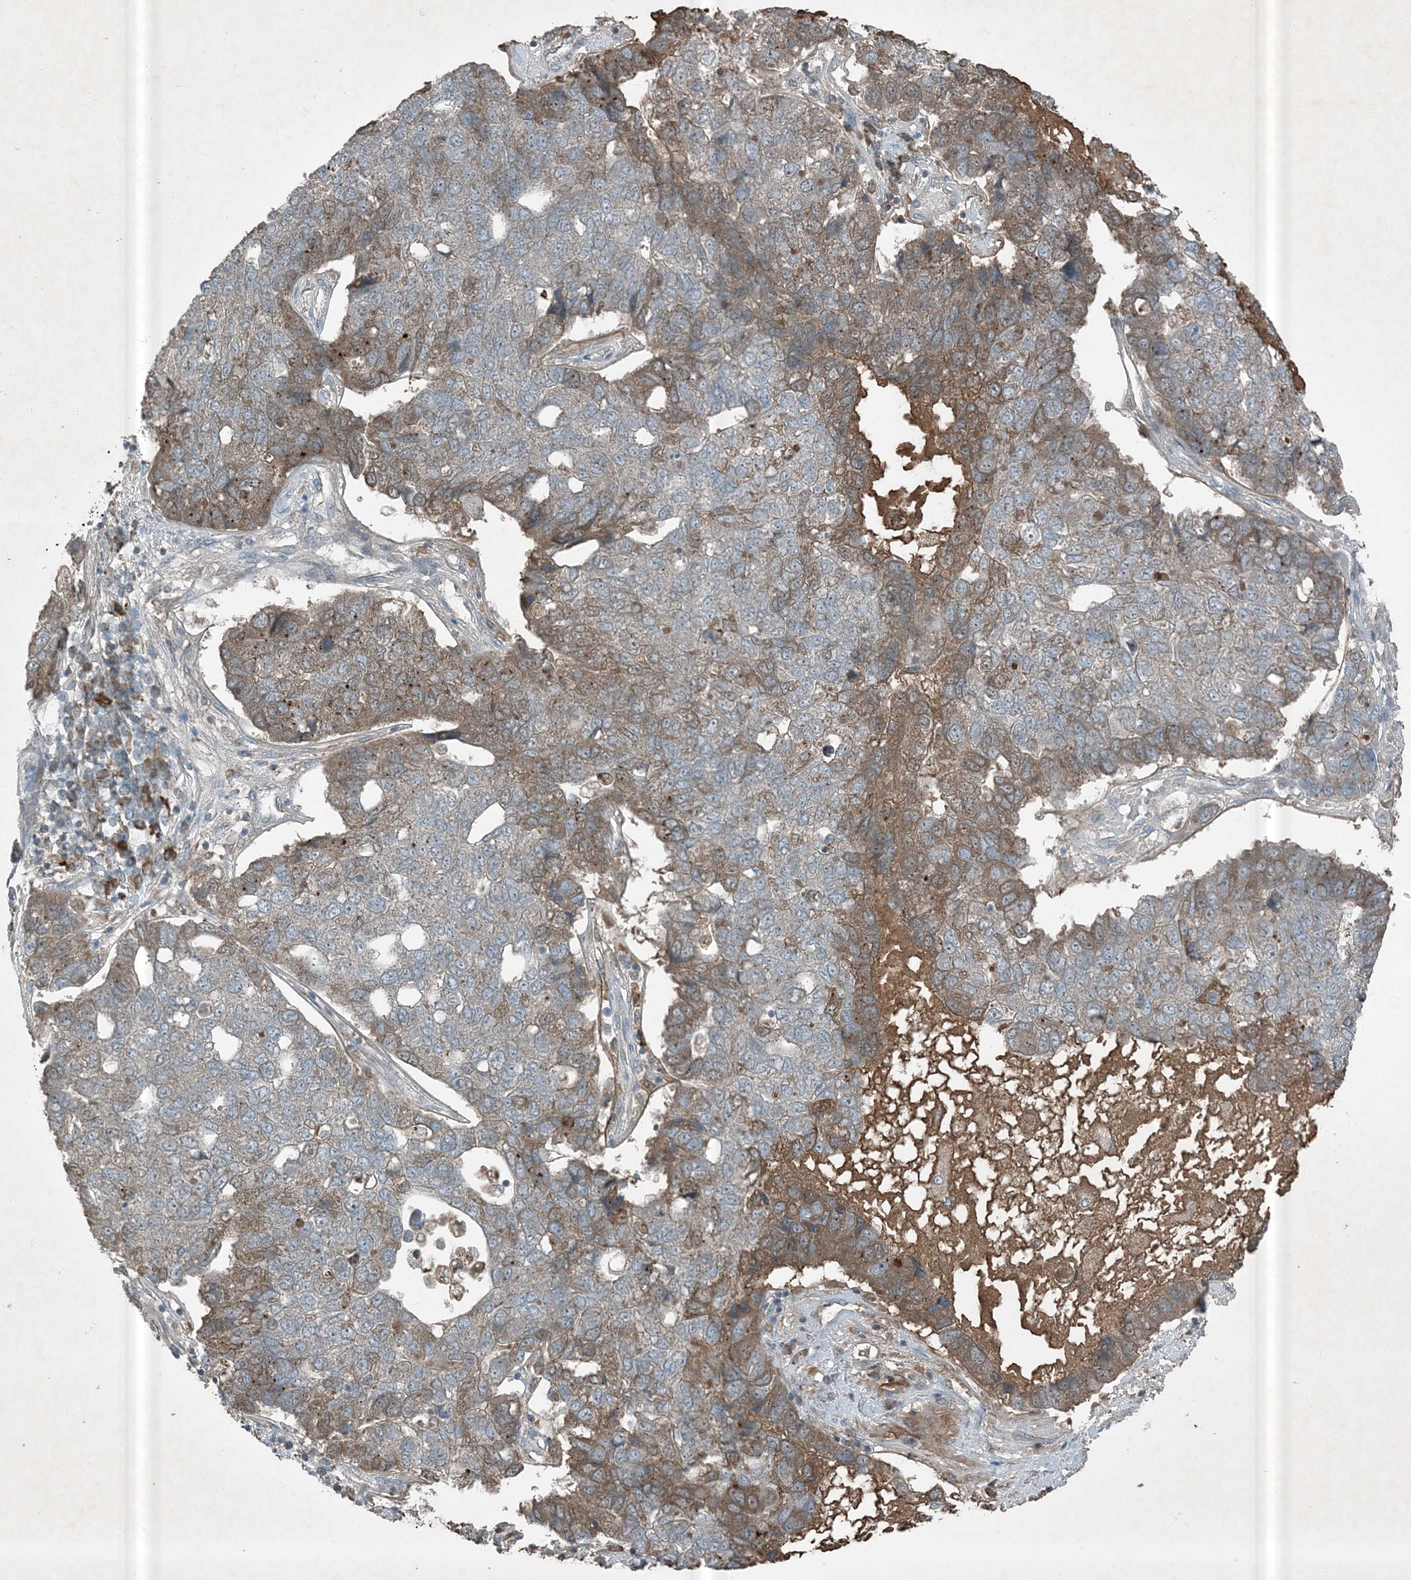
{"staining": {"intensity": "moderate", "quantity": "<25%", "location": "cytoplasmic/membranous"}, "tissue": "pancreatic cancer", "cell_type": "Tumor cells", "image_type": "cancer", "snomed": [{"axis": "morphology", "description": "Adenocarcinoma, NOS"}, {"axis": "topography", "description": "Pancreas"}], "caption": "Immunohistochemical staining of pancreatic cancer (adenocarcinoma) displays low levels of moderate cytoplasmic/membranous protein positivity in about <25% of tumor cells.", "gene": "MDN1", "patient": {"sex": "female", "age": 61}}